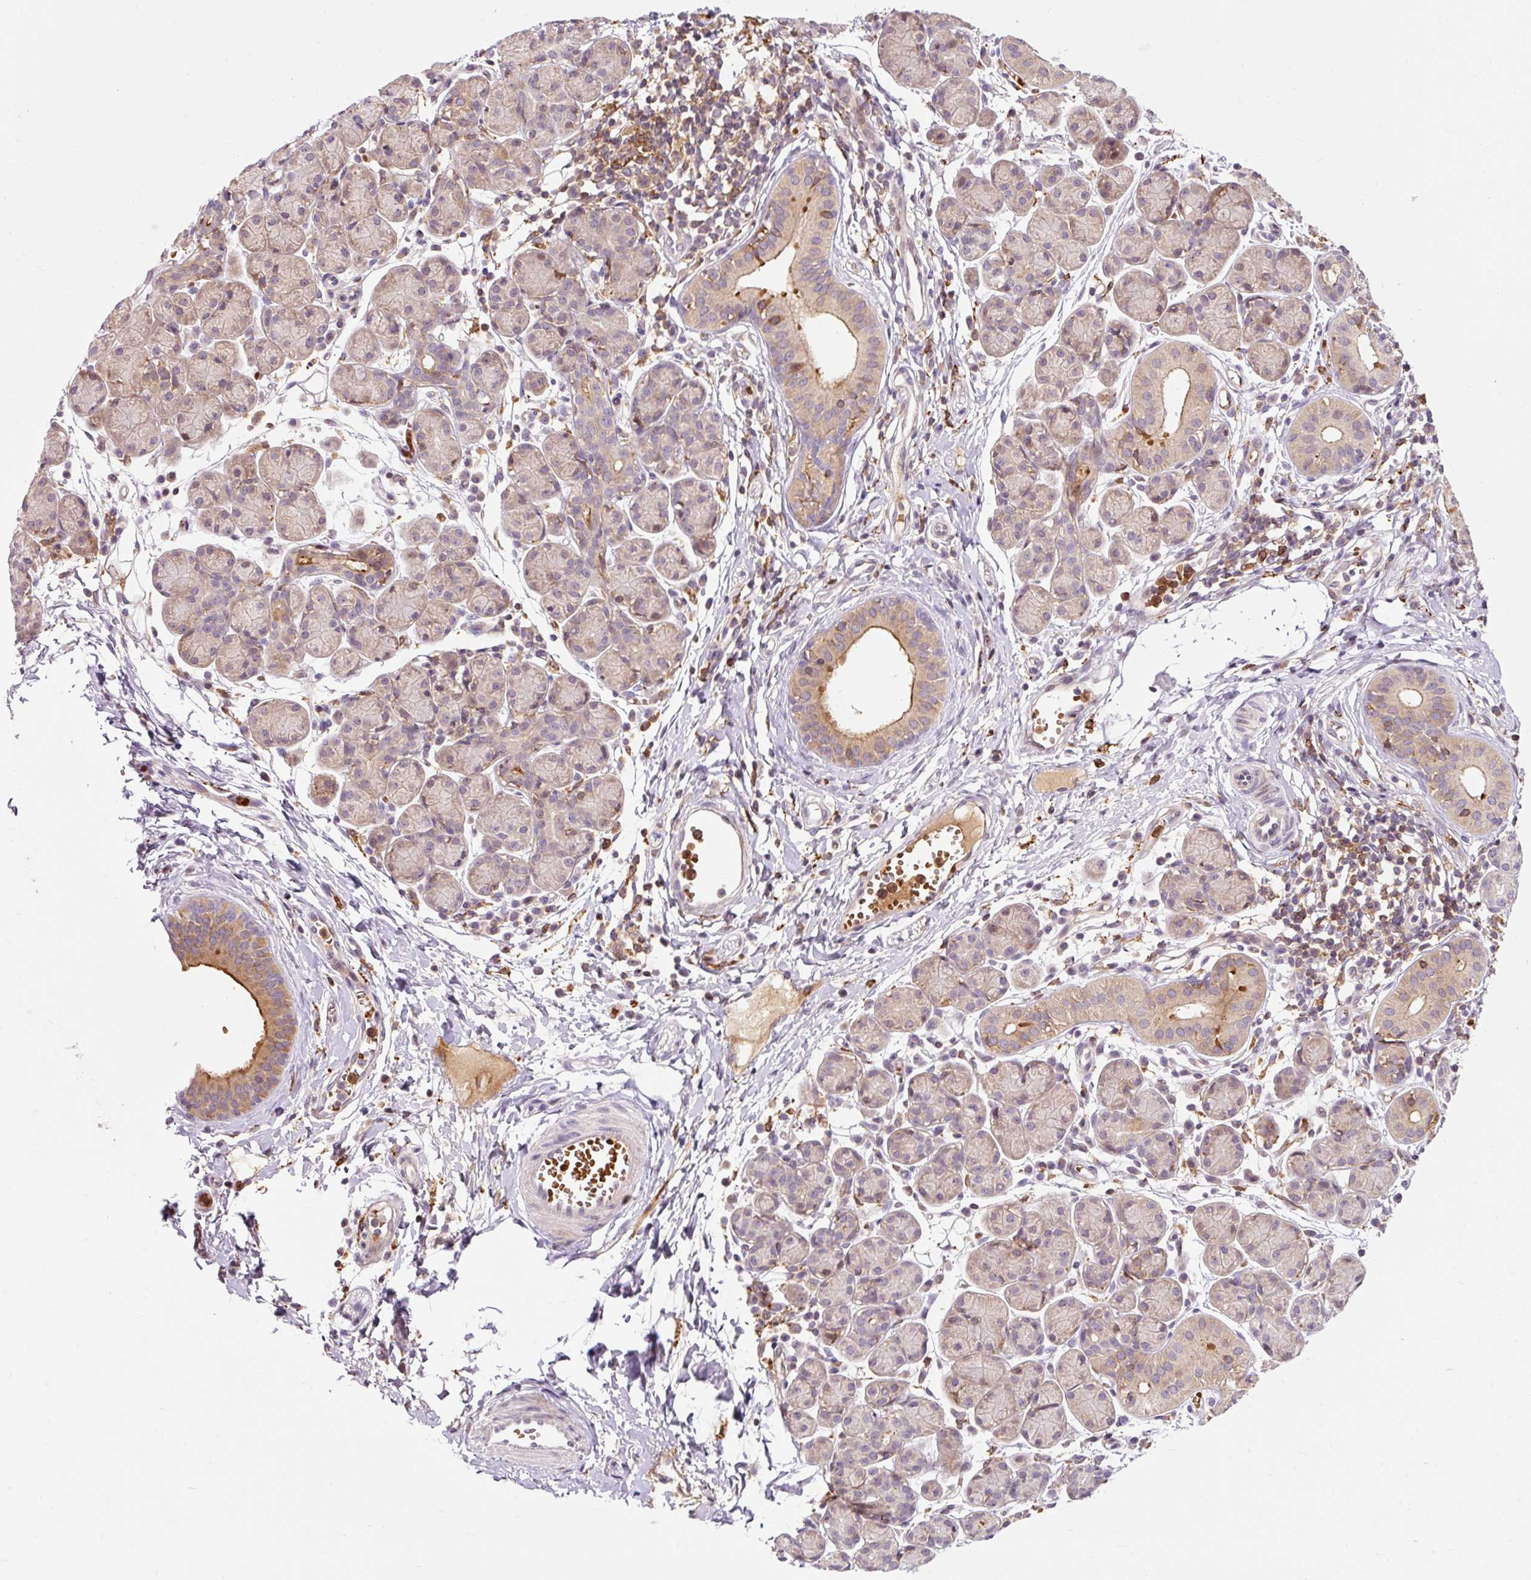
{"staining": {"intensity": "moderate", "quantity": "<25%", "location": "cytoplasmic/membranous"}, "tissue": "salivary gland", "cell_type": "Glandular cells", "image_type": "normal", "snomed": [{"axis": "morphology", "description": "Normal tissue, NOS"}, {"axis": "morphology", "description": "Inflammation, NOS"}, {"axis": "topography", "description": "Lymph node"}, {"axis": "topography", "description": "Salivary gland"}], "caption": "Protein expression analysis of unremarkable salivary gland demonstrates moderate cytoplasmic/membranous positivity in approximately <25% of glandular cells.", "gene": "CEBPZ", "patient": {"sex": "male", "age": 3}}